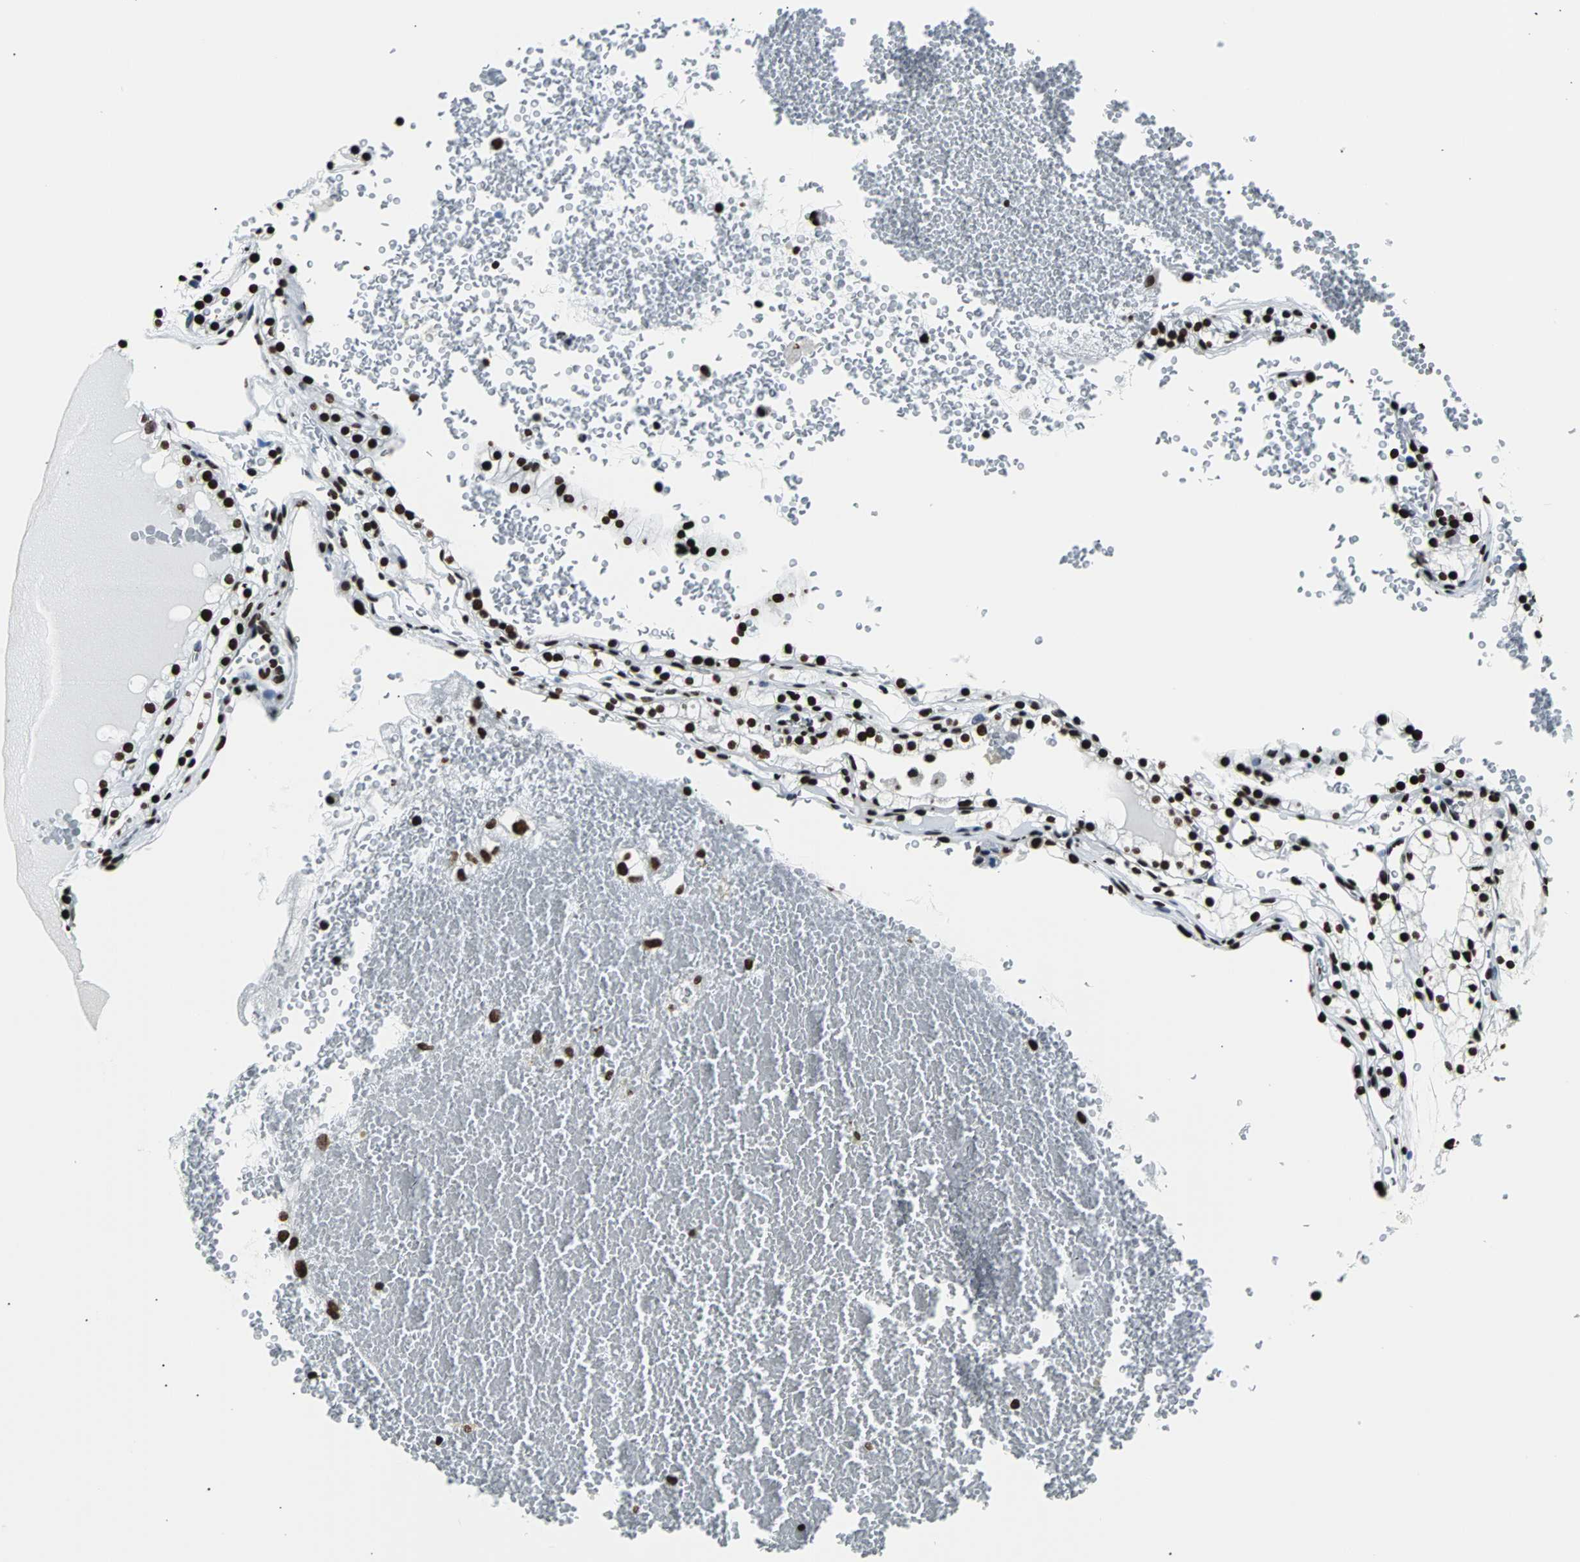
{"staining": {"intensity": "strong", "quantity": ">75%", "location": "nuclear"}, "tissue": "renal cancer", "cell_type": "Tumor cells", "image_type": "cancer", "snomed": [{"axis": "morphology", "description": "Adenocarcinoma, NOS"}, {"axis": "topography", "description": "Kidney"}], "caption": "A high amount of strong nuclear positivity is seen in about >75% of tumor cells in renal cancer (adenocarcinoma) tissue.", "gene": "FUBP1", "patient": {"sex": "female", "age": 41}}